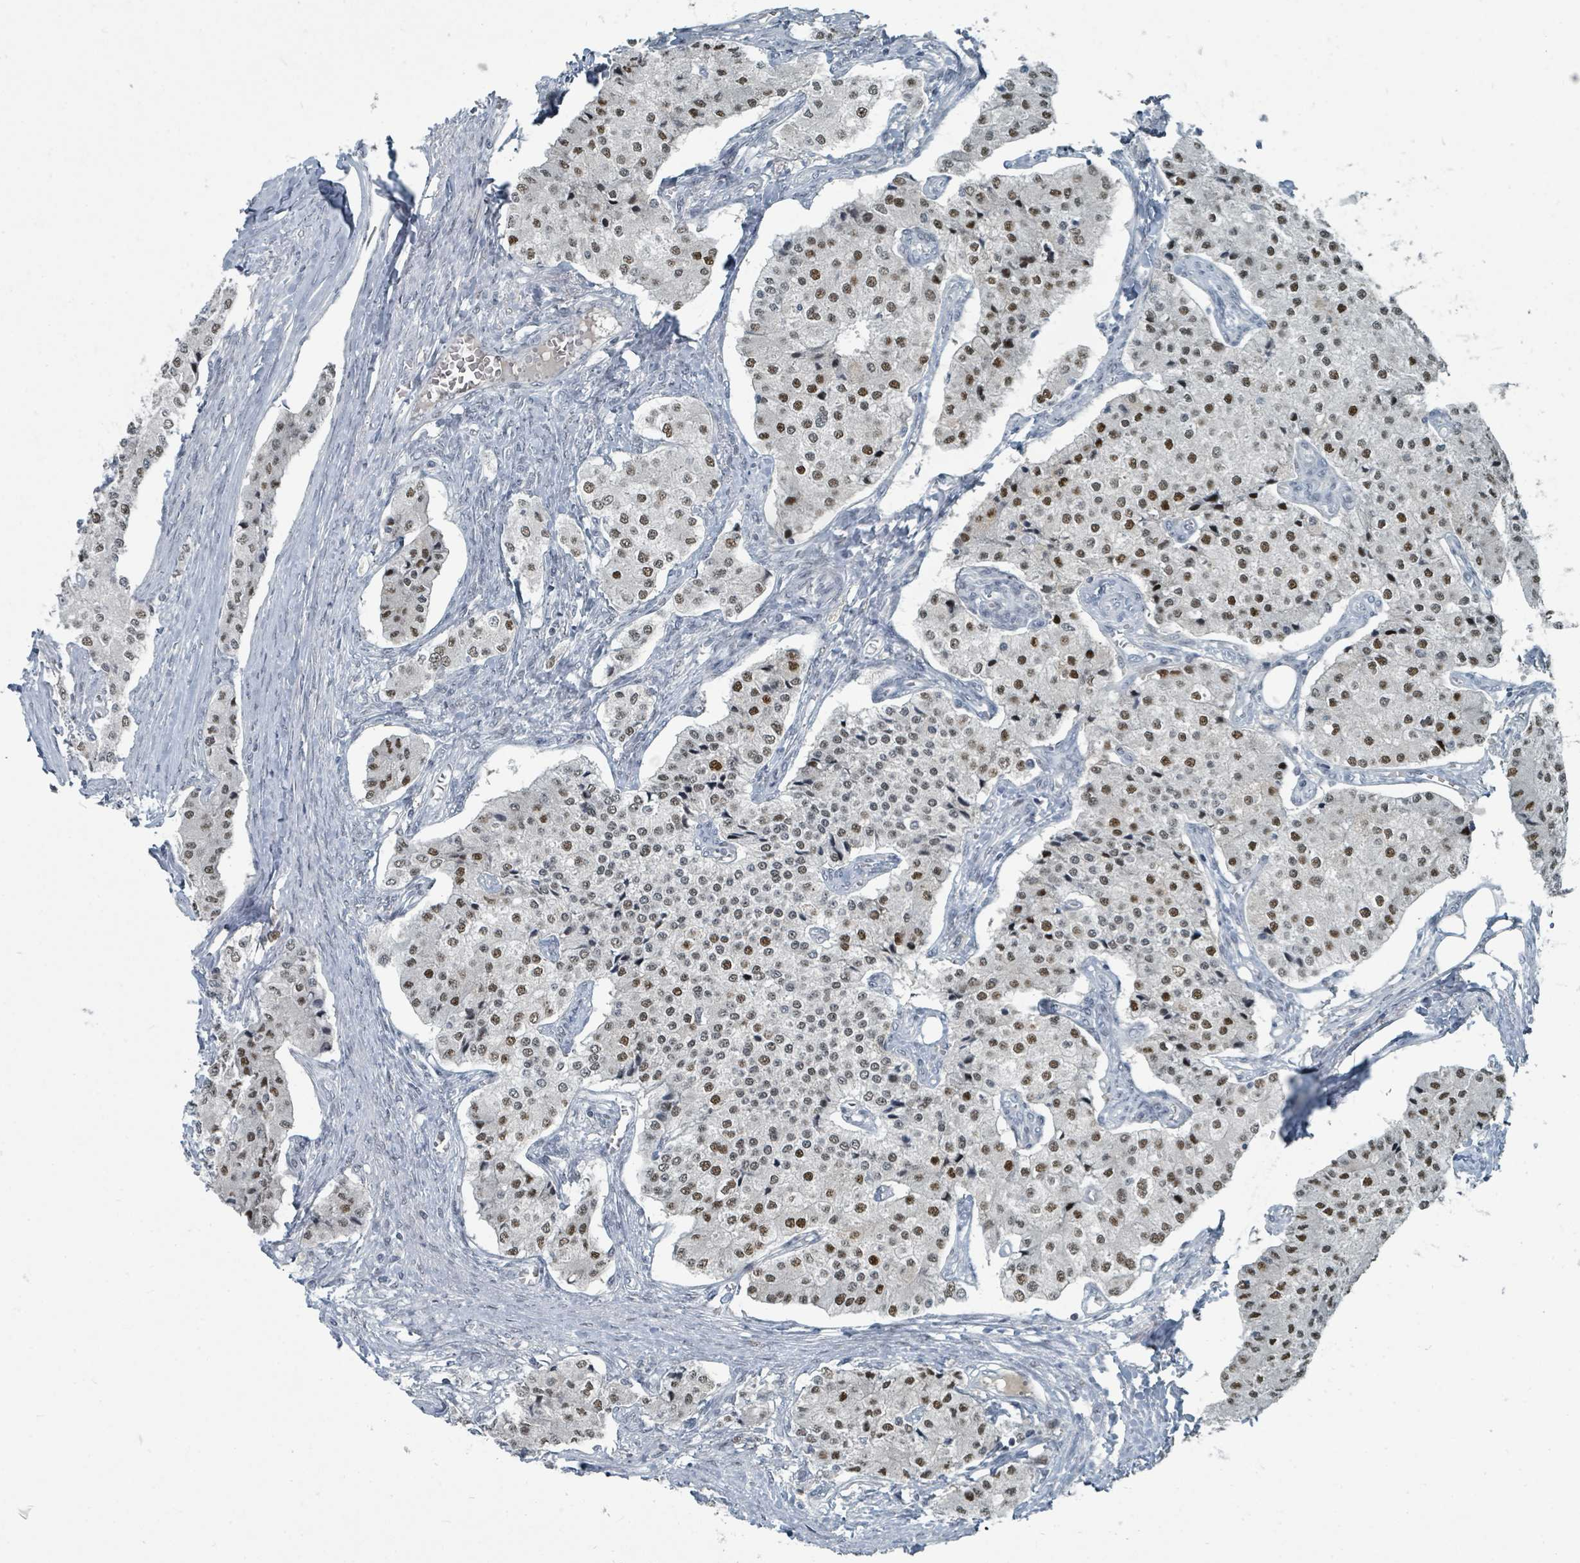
{"staining": {"intensity": "moderate", "quantity": ">75%", "location": "nuclear"}, "tissue": "carcinoid", "cell_type": "Tumor cells", "image_type": "cancer", "snomed": [{"axis": "morphology", "description": "Carcinoid, malignant, NOS"}, {"axis": "topography", "description": "Colon"}], "caption": "The micrograph demonstrates a brown stain indicating the presence of a protein in the nuclear of tumor cells in carcinoid (malignant).", "gene": "UCK1", "patient": {"sex": "female", "age": 52}}